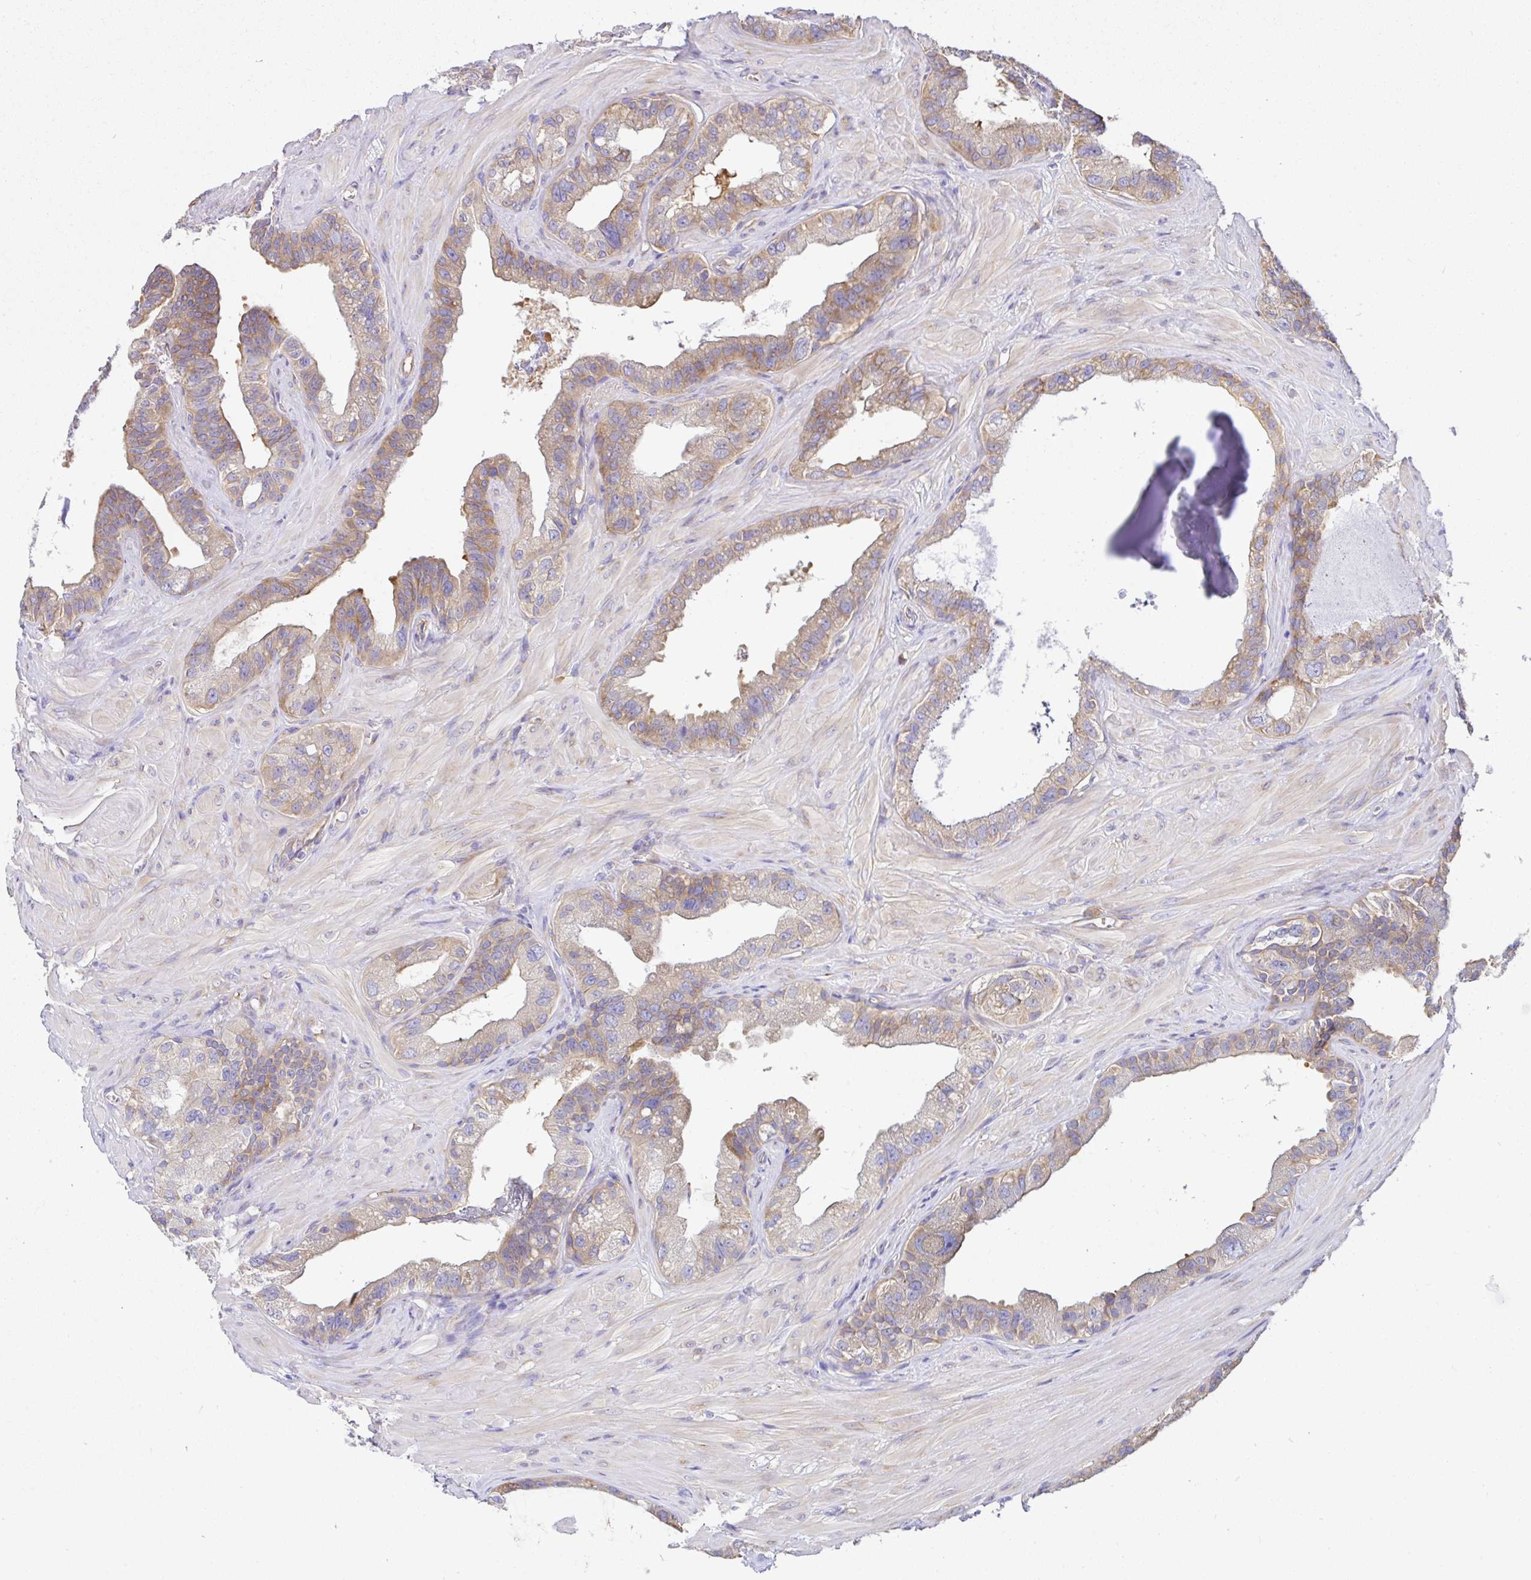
{"staining": {"intensity": "moderate", "quantity": "25%-75%", "location": "cytoplasmic/membranous"}, "tissue": "seminal vesicle", "cell_type": "Glandular cells", "image_type": "normal", "snomed": [{"axis": "morphology", "description": "Normal tissue, NOS"}, {"axis": "topography", "description": "Seminal veicle"}, {"axis": "topography", "description": "Peripheral nerve tissue"}], "caption": "Protein analysis of normal seminal vesicle demonstrates moderate cytoplasmic/membranous staining in approximately 25%-75% of glandular cells.", "gene": "GFPT2", "patient": {"sex": "male", "age": 76}}